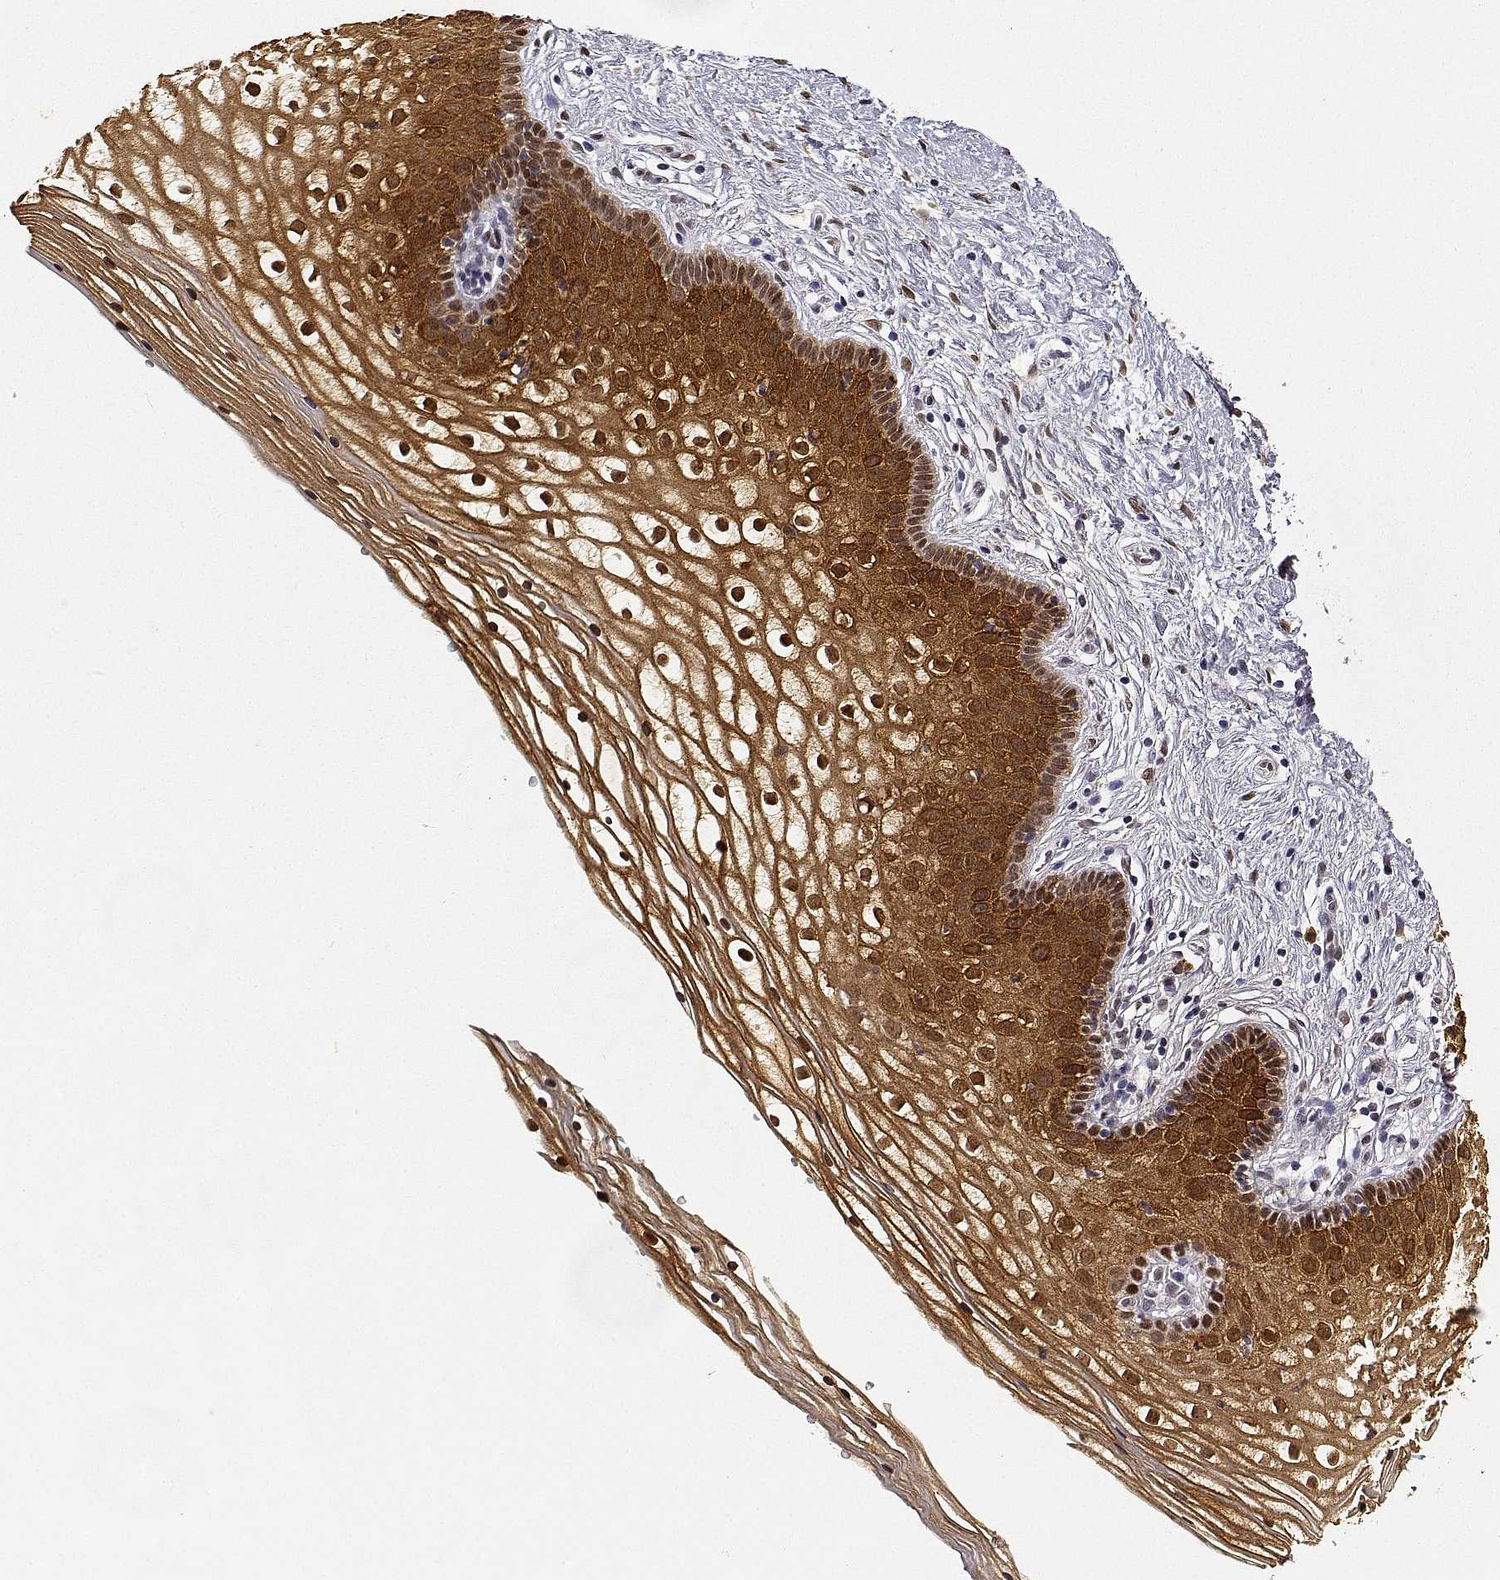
{"staining": {"intensity": "strong", "quantity": ">75%", "location": "cytoplasmic/membranous,nuclear"}, "tissue": "vagina", "cell_type": "Squamous epithelial cells", "image_type": "normal", "snomed": [{"axis": "morphology", "description": "Normal tissue, NOS"}, {"axis": "topography", "description": "Vagina"}], "caption": "Human vagina stained with a brown dye shows strong cytoplasmic/membranous,nuclear positive staining in approximately >75% of squamous epithelial cells.", "gene": "PHGDH", "patient": {"sex": "female", "age": 36}}